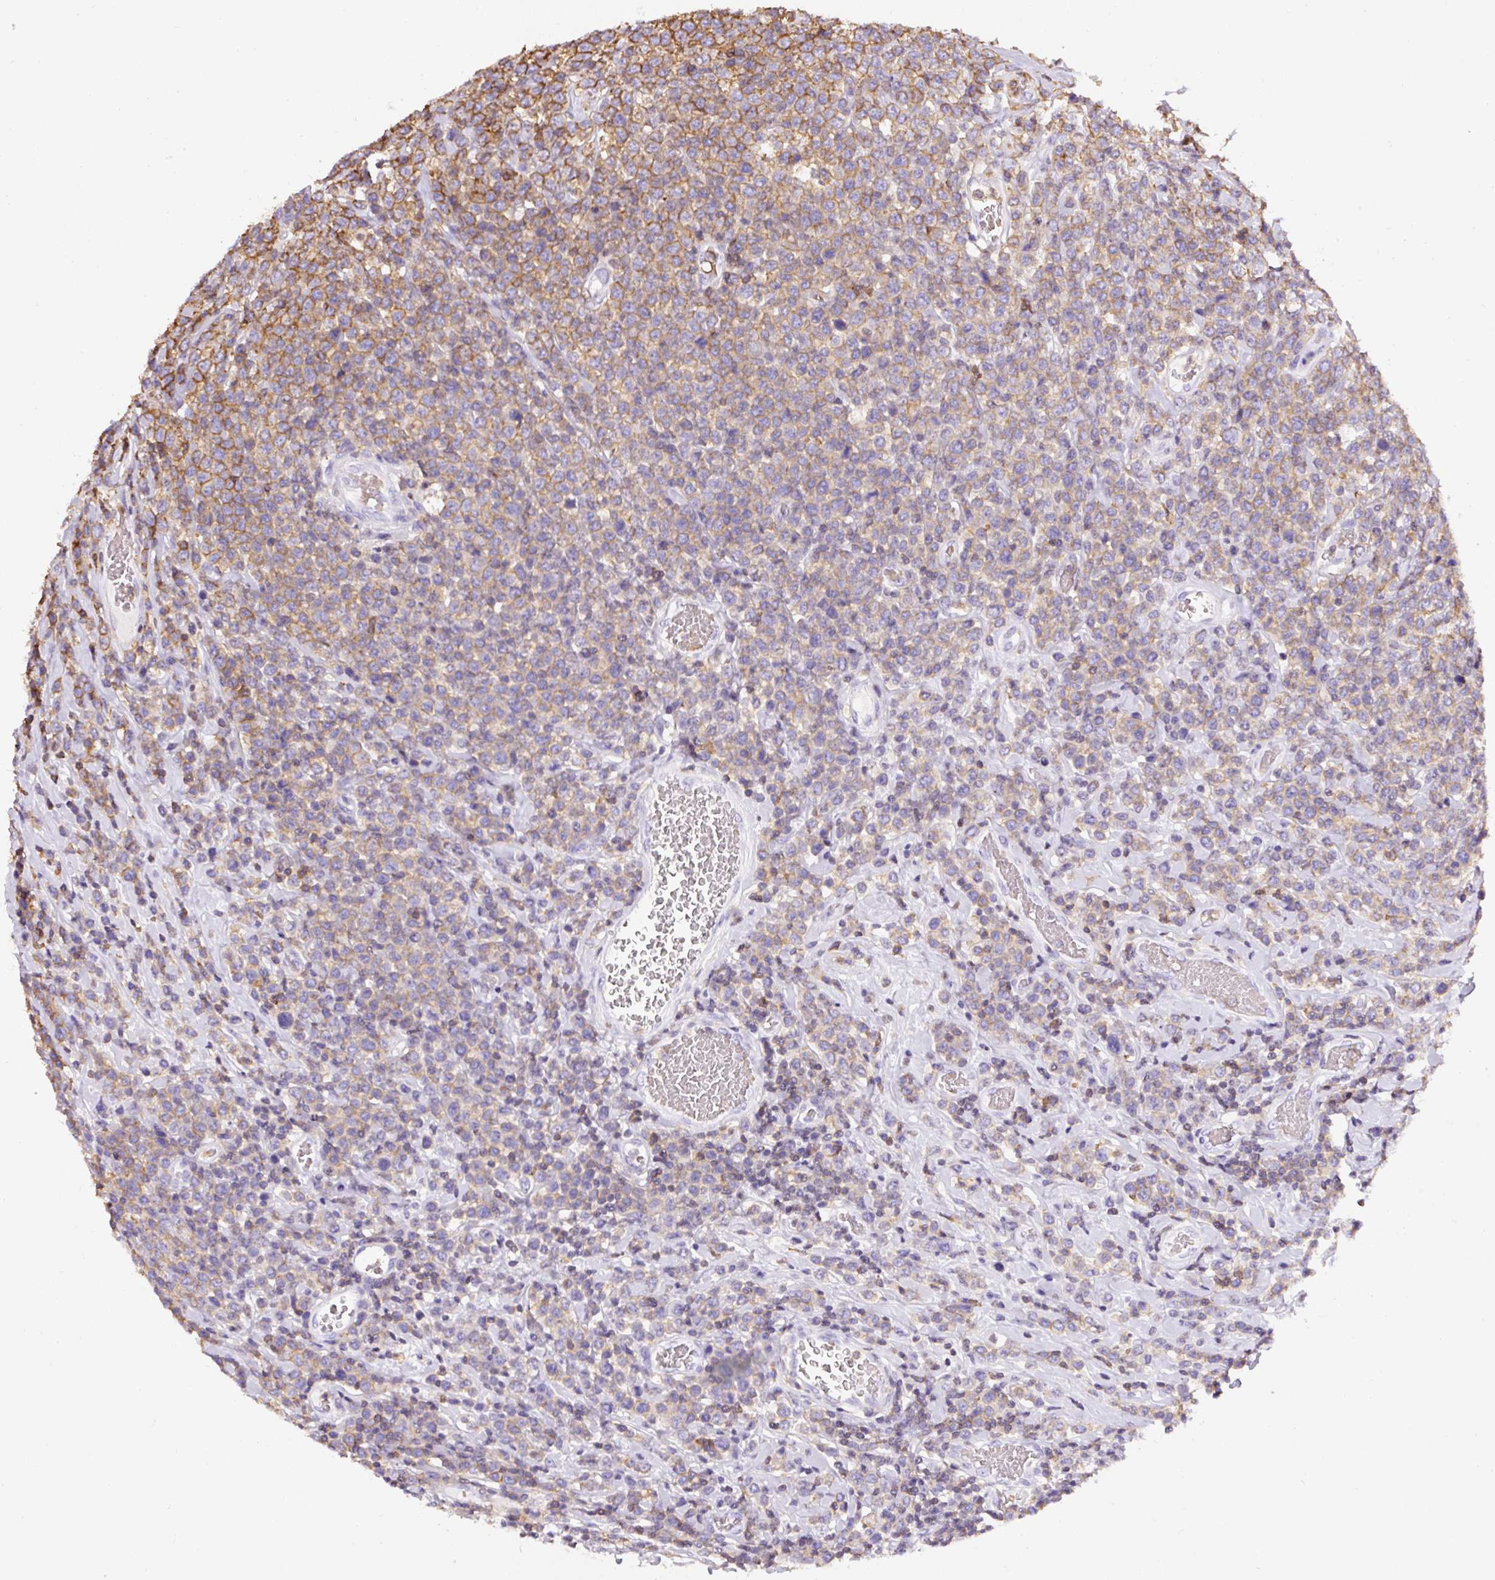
{"staining": {"intensity": "moderate", "quantity": "25%-75%", "location": "cytoplasmic/membranous"}, "tissue": "lymphoma", "cell_type": "Tumor cells", "image_type": "cancer", "snomed": [{"axis": "morphology", "description": "Malignant lymphoma, non-Hodgkin's type, High grade"}, {"axis": "topography", "description": "Soft tissue"}], "caption": "Protein staining of lymphoma tissue displays moderate cytoplasmic/membranous expression in approximately 25%-75% of tumor cells.", "gene": "FAM228B", "patient": {"sex": "female", "age": 56}}